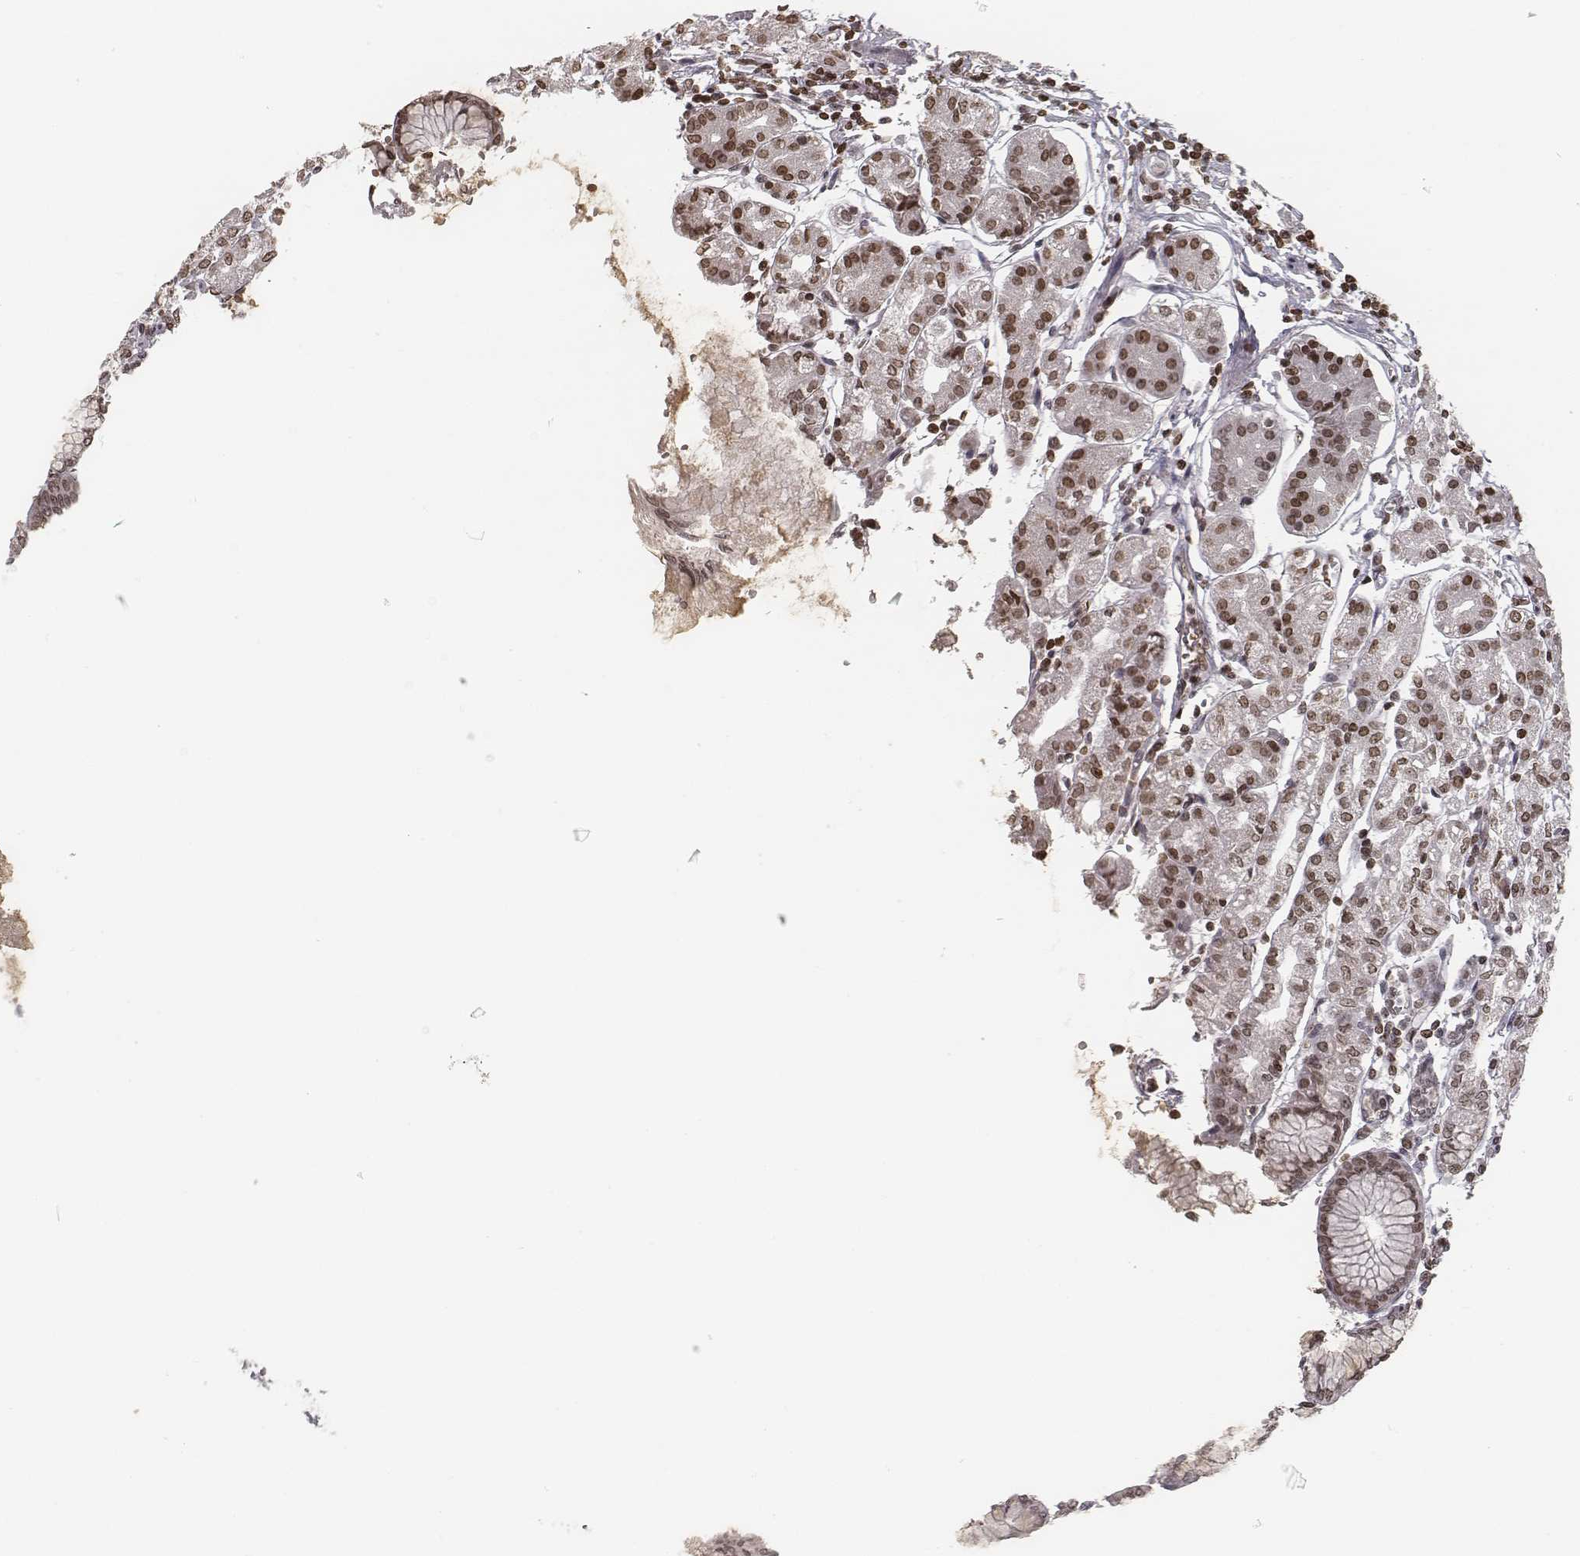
{"staining": {"intensity": "moderate", "quantity": ">75%", "location": "nuclear"}, "tissue": "stomach", "cell_type": "Glandular cells", "image_type": "normal", "snomed": [{"axis": "morphology", "description": "Normal tissue, NOS"}, {"axis": "topography", "description": "Skeletal muscle"}, {"axis": "topography", "description": "Stomach"}], "caption": "A brown stain shows moderate nuclear positivity of a protein in glandular cells of unremarkable human stomach.", "gene": "HMGA2", "patient": {"sex": "female", "age": 57}}